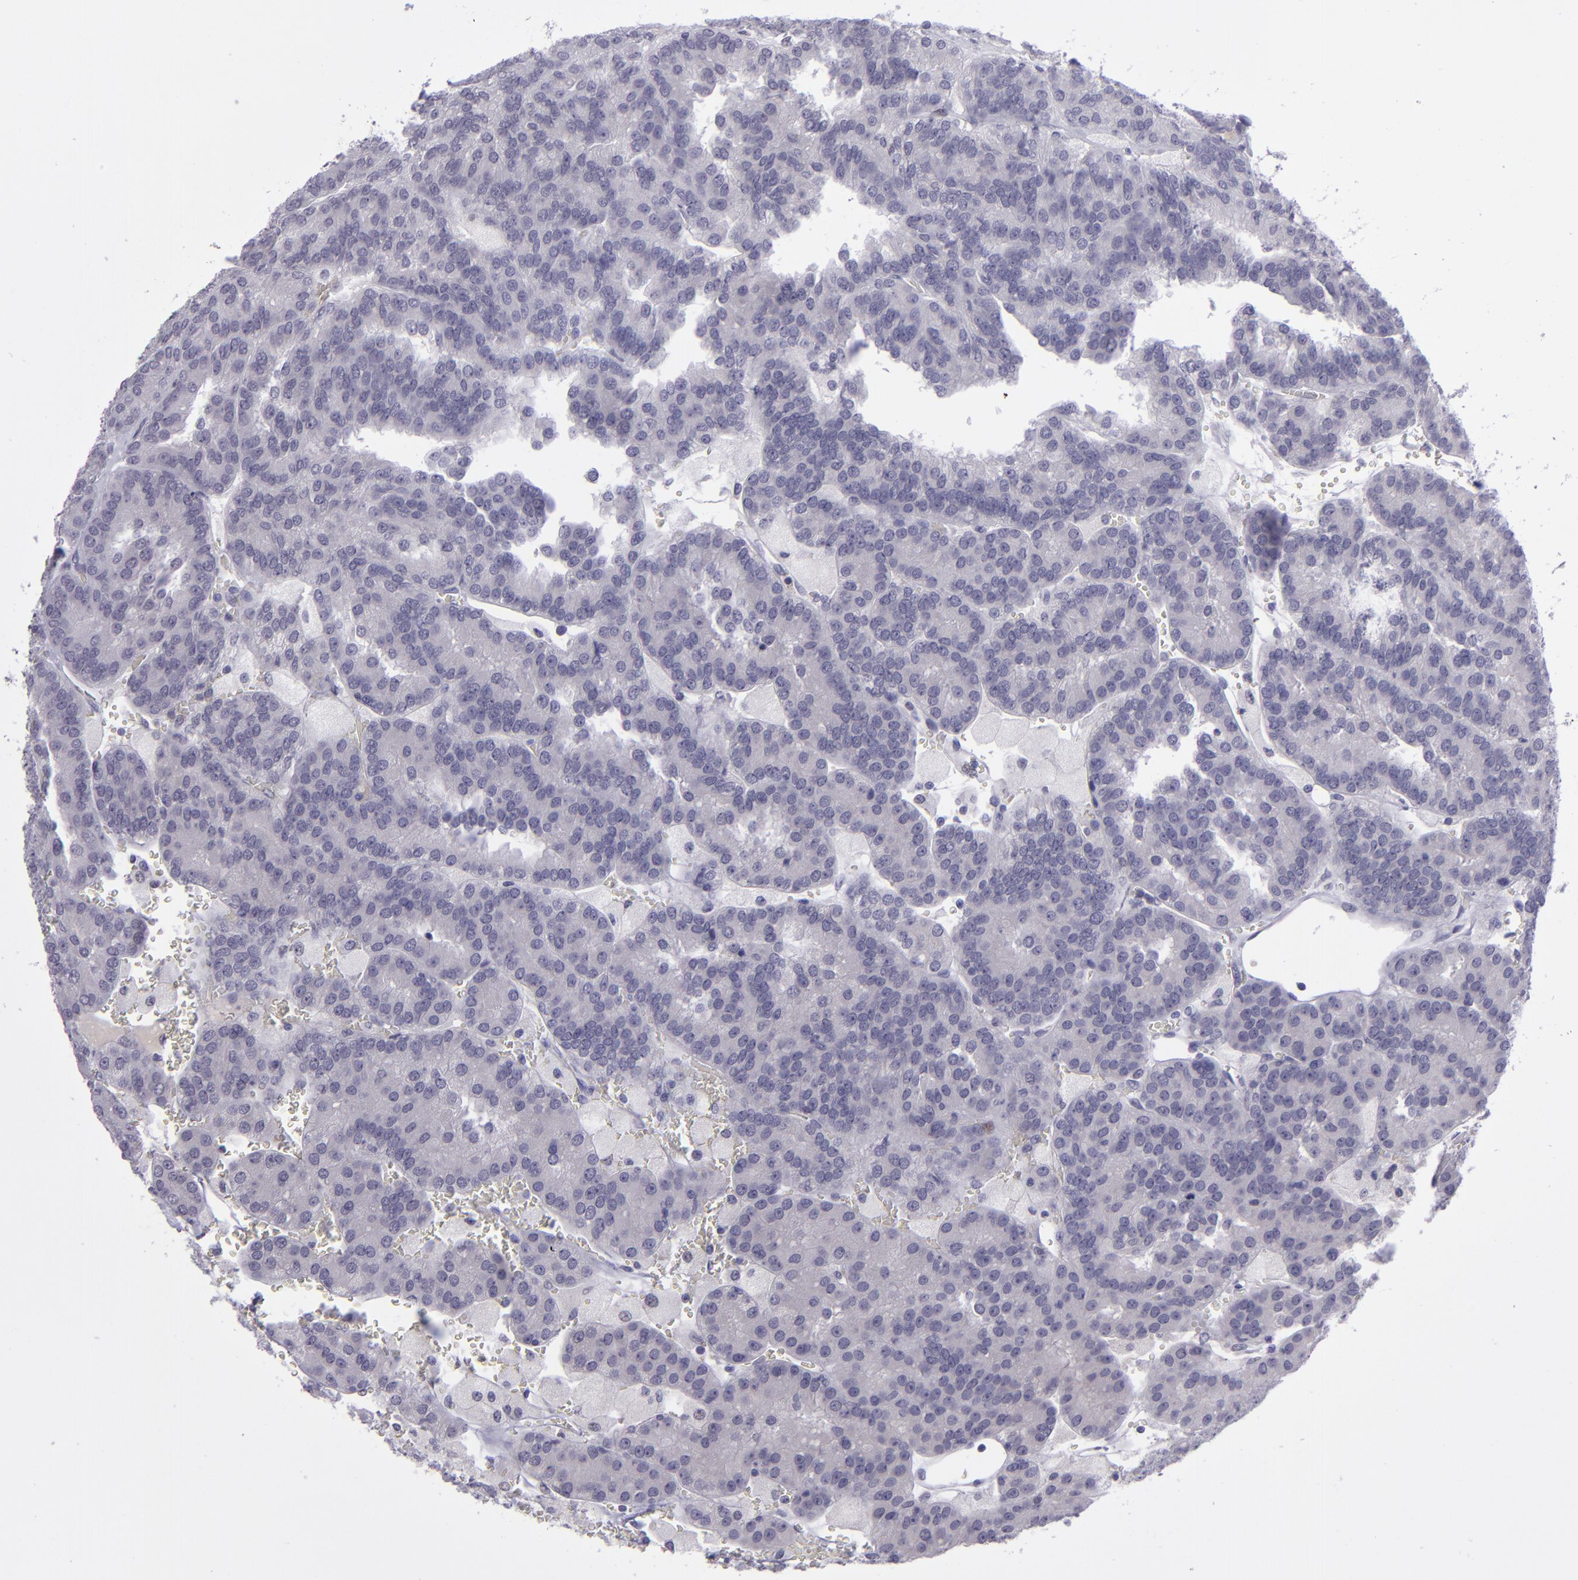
{"staining": {"intensity": "negative", "quantity": "none", "location": "none"}, "tissue": "renal cancer", "cell_type": "Tumor cells", "image_type": "cancer", "snomed": [{"axis": "morphology", "description": "Adenocarcinoma, NOS"}, {"axis": "topography", "description": "Kidney"}], "caption": "Immunohistochemistry micrograph of neoplastic tissue: renal adenocarcinoma stained with DAB (3,3'-diaminobenzidine) displays no significant protein positivity in tumor cells. Nuclei are stained in blue.", "gene": "POU2F2", "patient": {"sex": "male", "age": 46}}